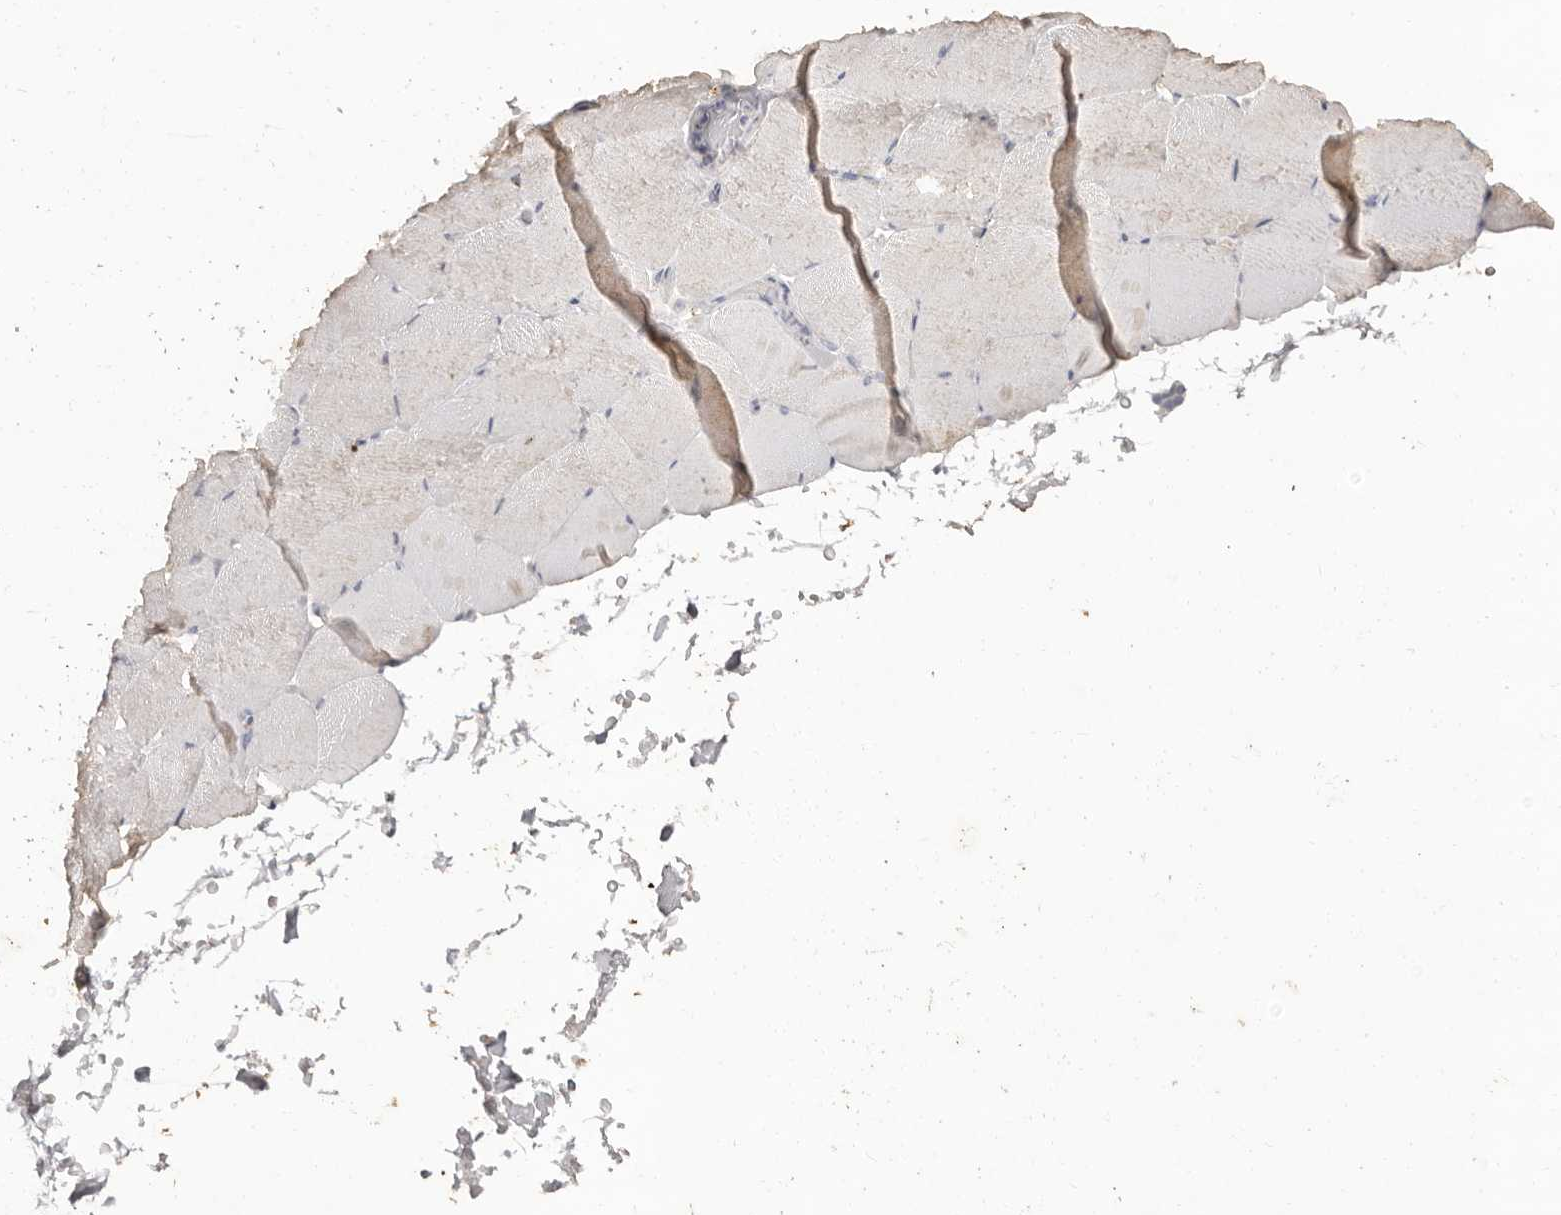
{"staining": {"intensity": "weak", "quantity": "25%-75%", "location": "cytoplasmic/membranous"}, "tissue": "skeletal muscle", "cell_type": "Myocytes", "image_type": "normal", "snomed": [{"axis": "morphology", "description": "Normal tissue, NOS"}, {"axis": "topography", "description": "Skeletal muscle"}, {"axis": "topography", "description": "Parathyroid gland"}], "caption": "A high-resolution micrograph shows IHC staining of normal skeletal muscle, which shows weak cytoplasmic/membranous positivity in about 25%-75% of myocytes. The protein of interest is stained brown, and the nuclei are stained in blue (DAB IHC with brightfield microscopy, high magnification).", "gene": "SCUBE2", "patient": {"sex": "female", "age": 37}}